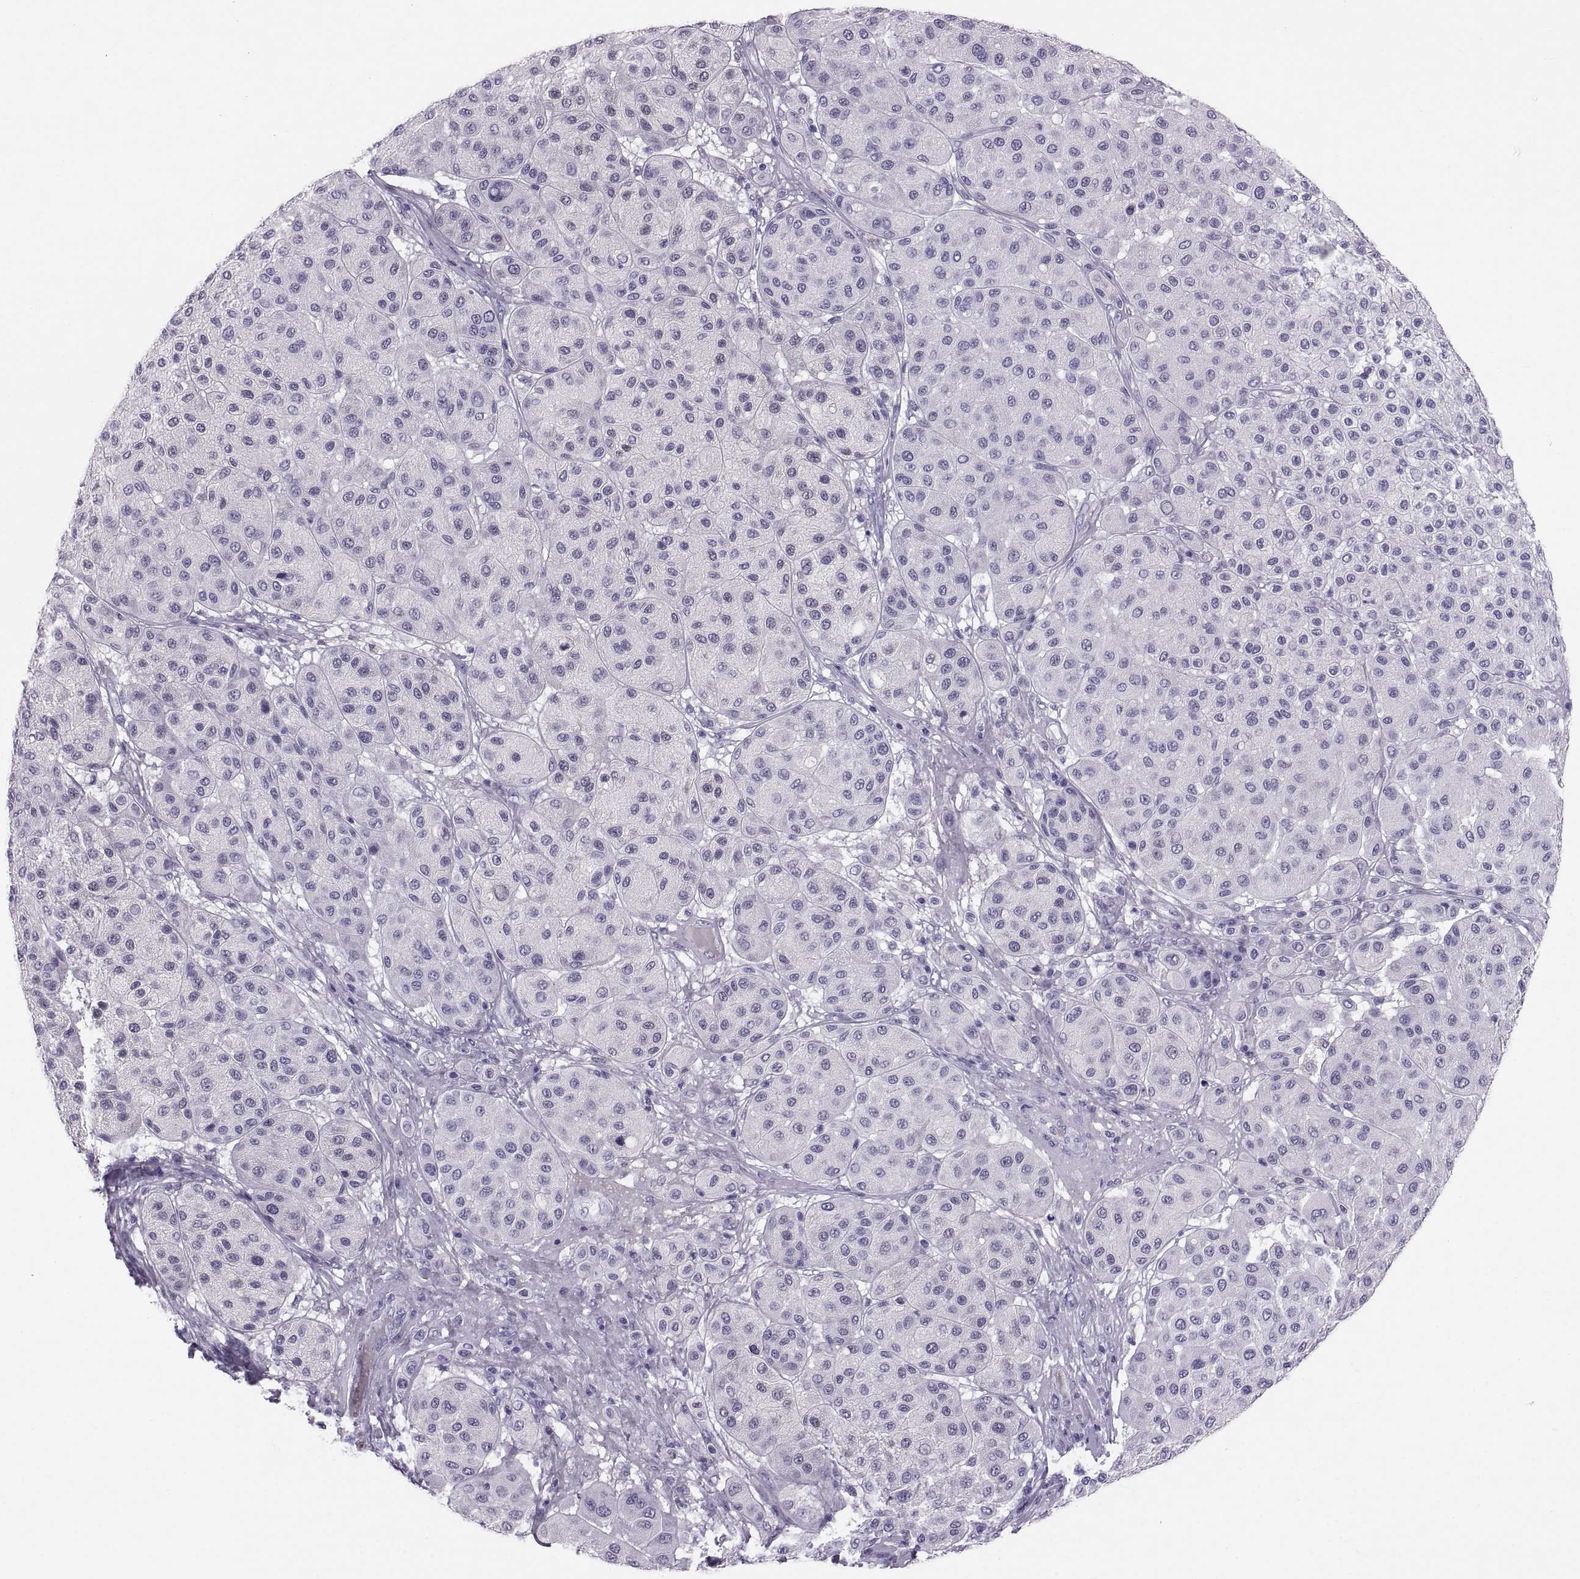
{"staining": {"intensity": "negative", "quantity": "none", "location": "none"}, "tissue": "melanoma", "cell_type": "Tumor cells", "image_type": "cancer", "snomed": [{"axis": "morphology", "description": "Malignant melanoma, Metastatic site"}, {"axis": "topography", "description": "Smooth muscle"}], "caption": "Malignant melanoma (metastatic site) stained for a protein using immunohistochemistry (IHC) exhibits no positivity tumor cells.", "gene": "CT47A10", "patient": {"sex": "male", "age": 41}}